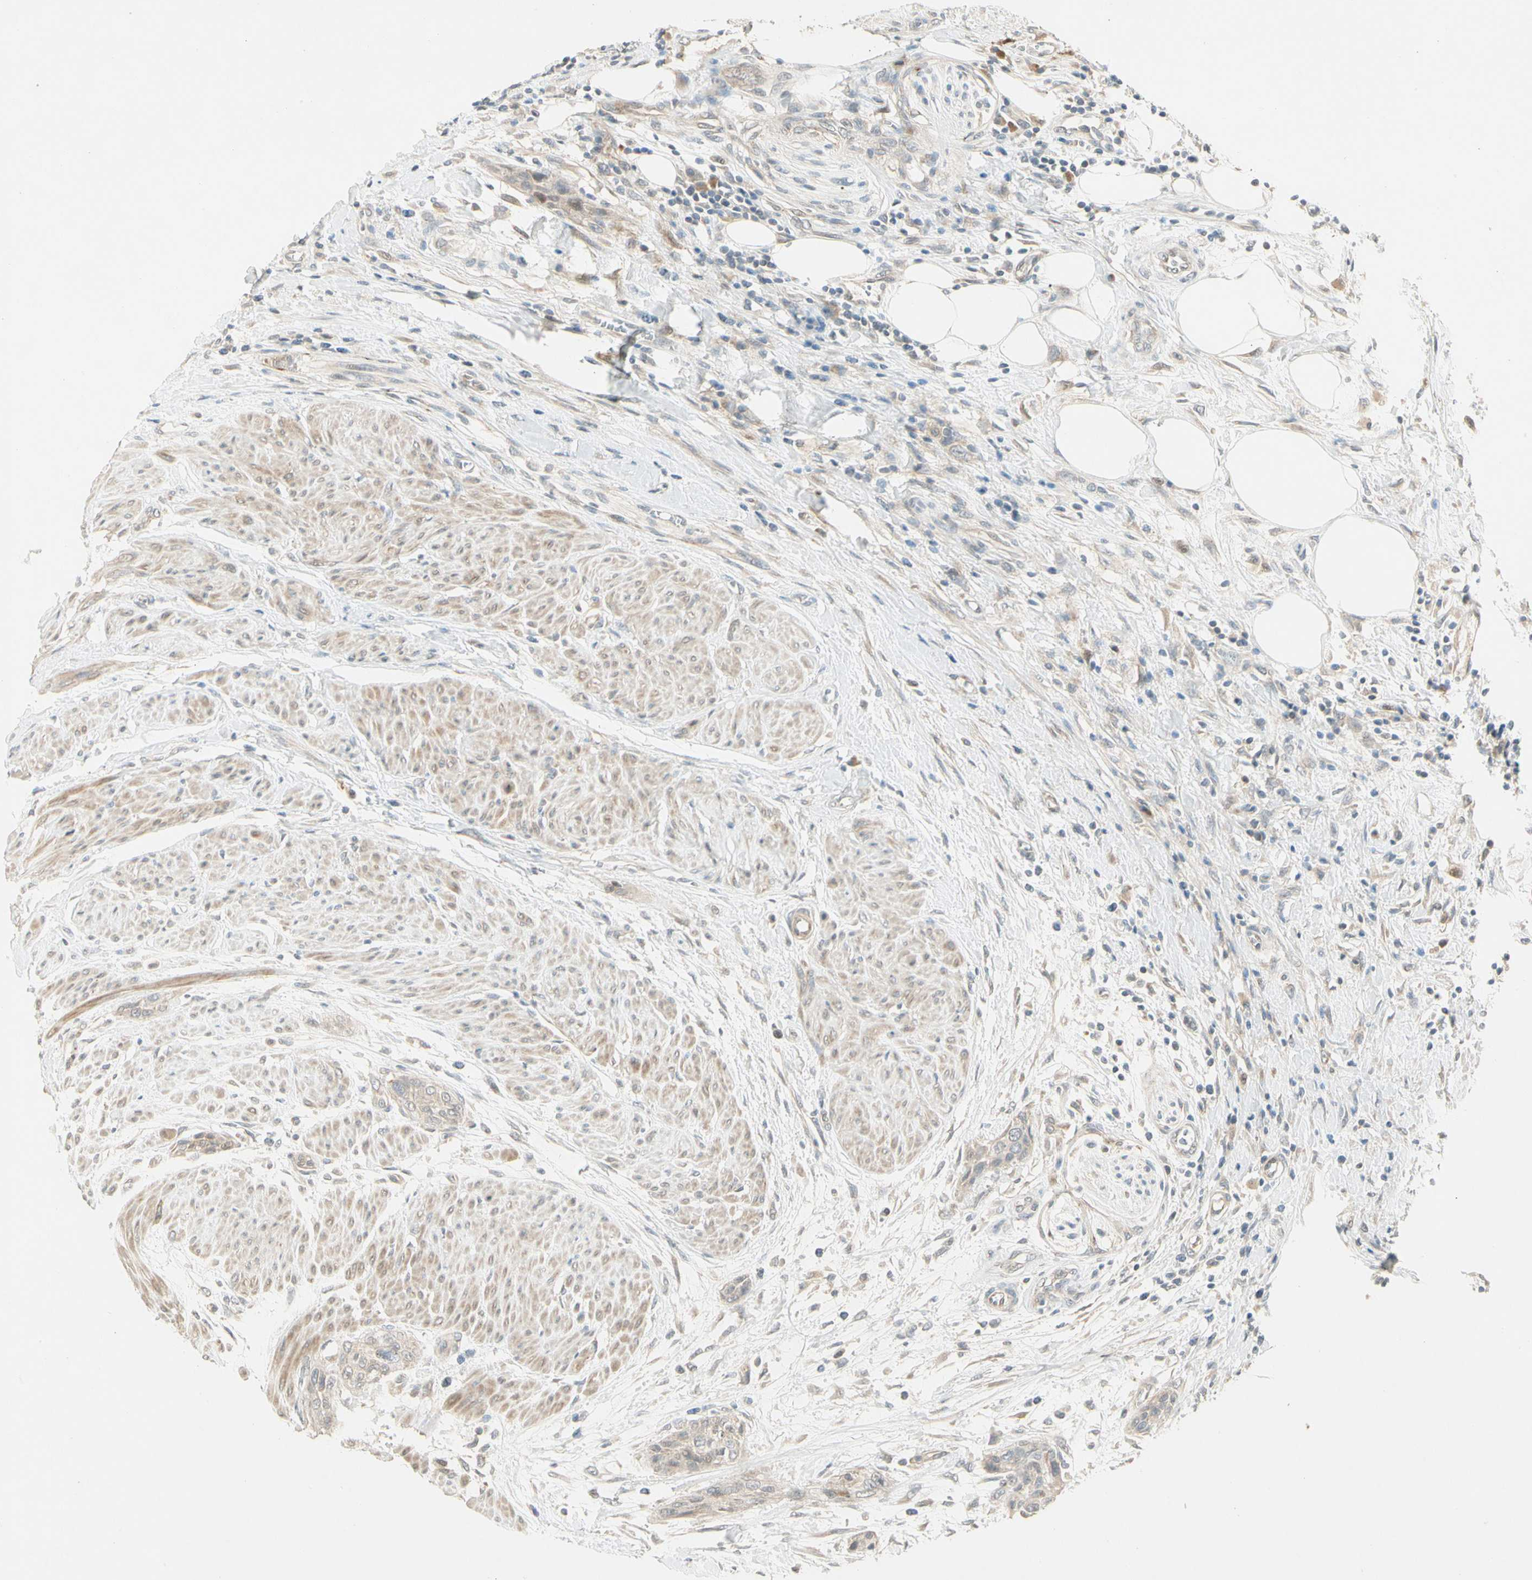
{"staining": {"intensity": "negative", "quantity": "none", "location": "none"}, "tissue": "urothelial cancer", "cell_type": "Tumor cells", "image_type": "cancer", "snomed": [{"axis": "morphology", "description": "Urothelial carcinoma, High grade"}, {"axis": "topography", "description": "Urinary bladder"}], "caption": "This is an immunohistochemistry photomicrograph of human urothelial cancer. There is no expression in tumor cells.", "gene": "PCDHB15", "patient": {"sex": "male", "age": 35}}